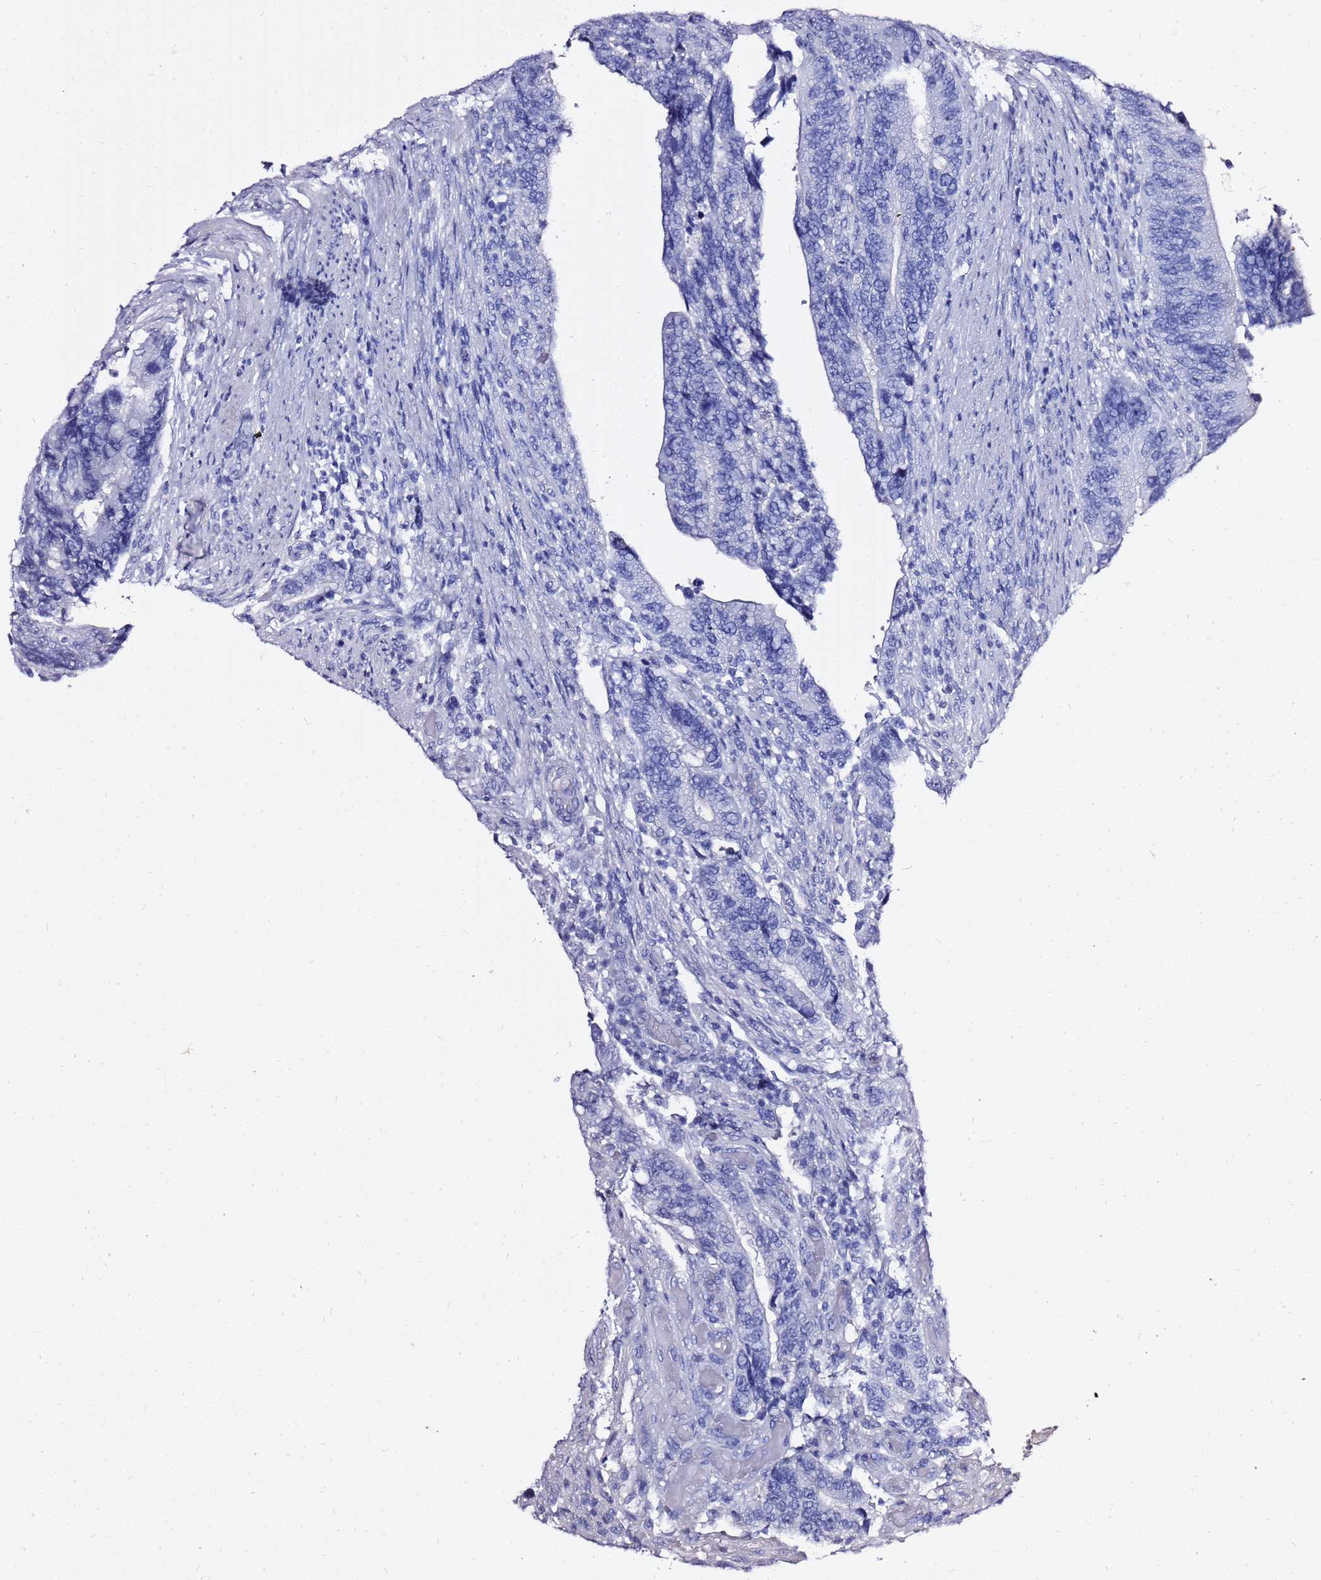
{"staining": {"intensity": "negative", "quantity": "none", "location": "none"}, "tissue": "colorectal cancer", "cell_type": "Tumor cells", "image_type": "cancer", "snomed": [{"axis": "morphology", "description": "Adenocarcinoma, NOS"}, {"axis": "topography", "description": "Colon"}], "caption": "Immunohistochemistry image of neoplastic tissue: colorectal cancer stained with DAB (3,3'-diaminobenzidine) shows no significant protein expression in tumor cells. (Stains: DAB immunohistochemistry with hematoxylin counter stain, Microscopy: brightfield microscopy at high magnification).", "gene": "LIPF", "patient": {"sex": "male", "age": 87}}